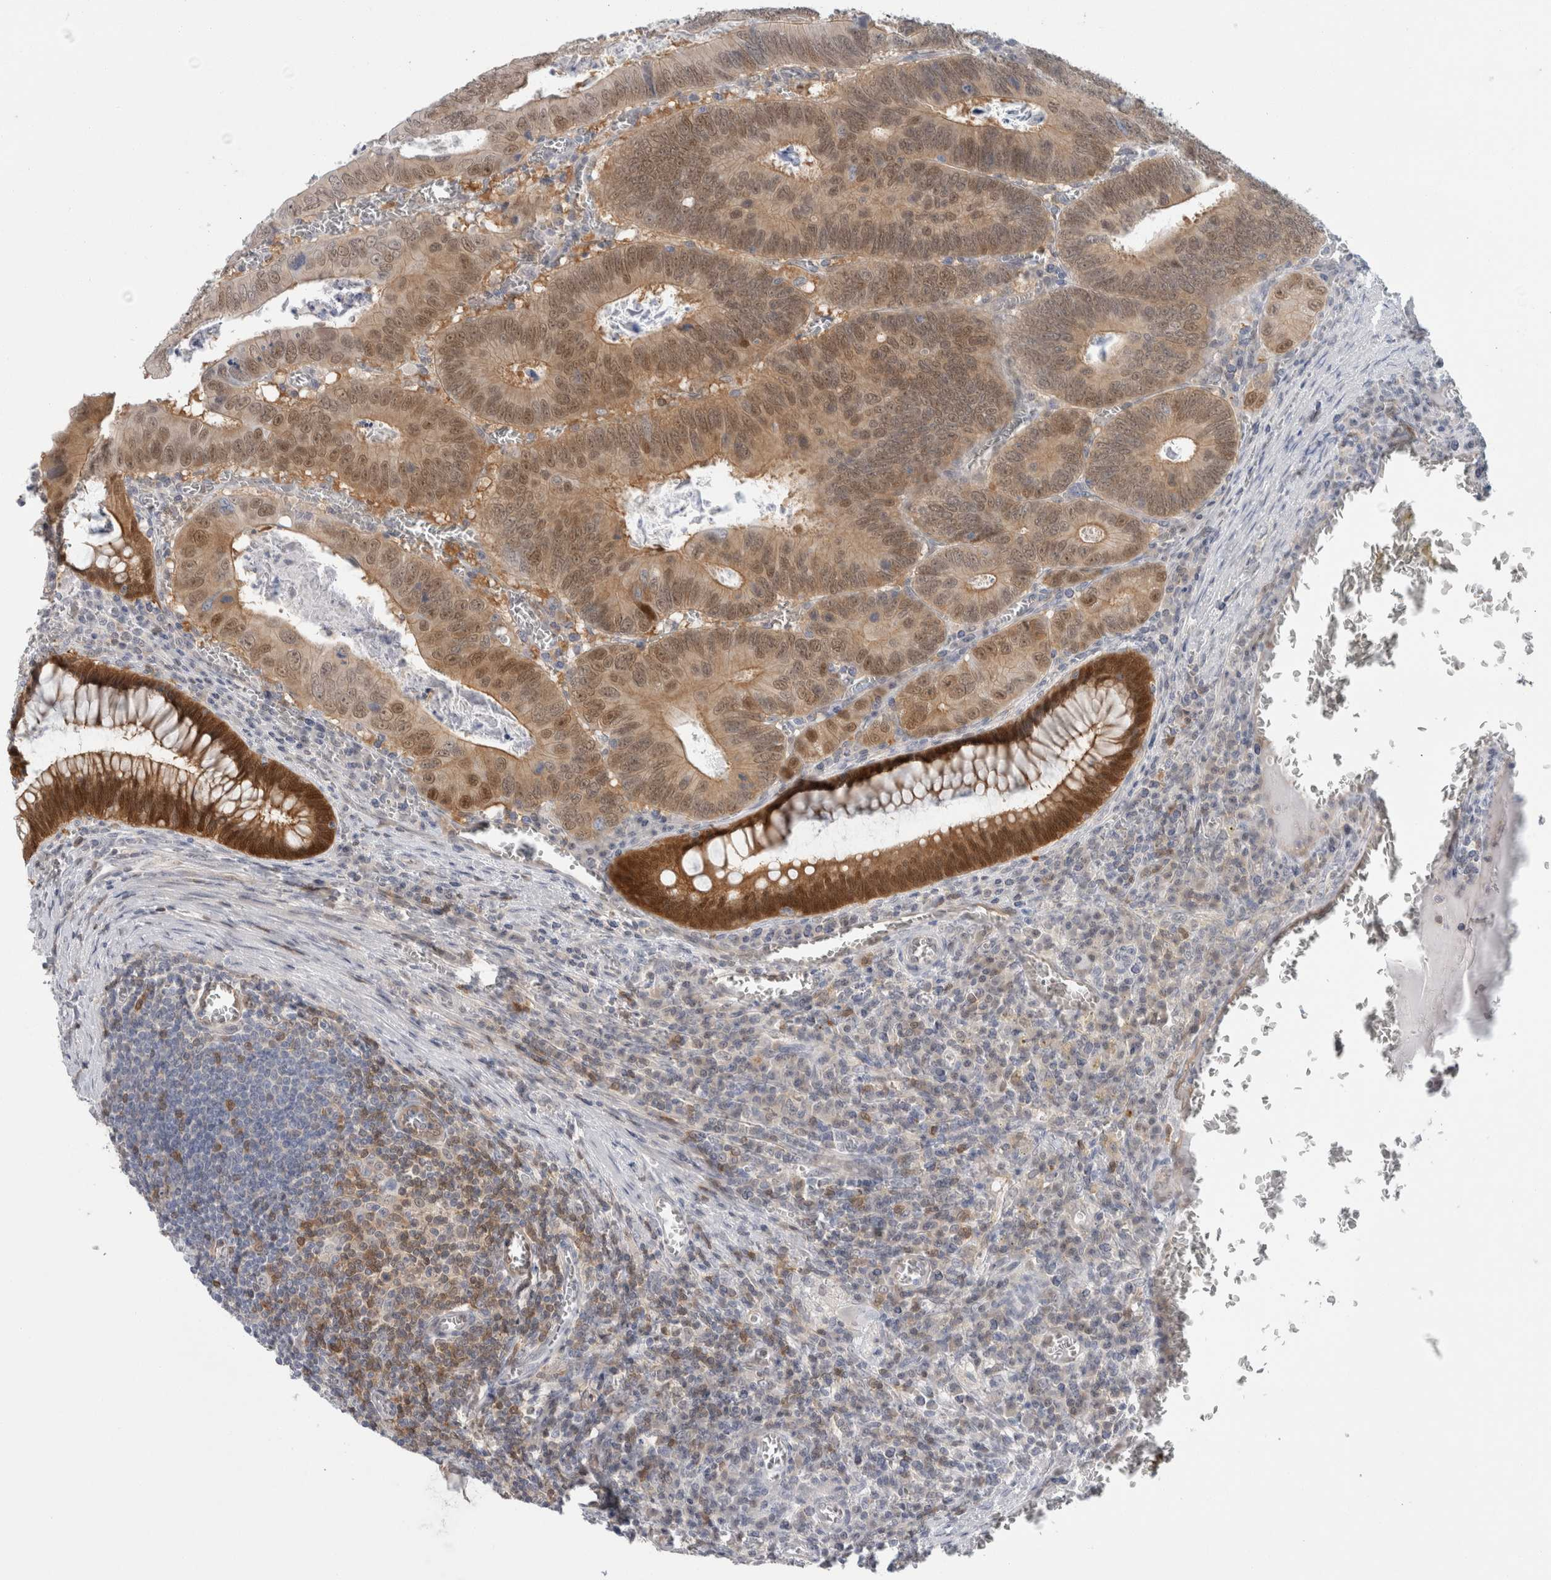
{"staining": {"intensity": "strong", "quantity": ">75%", "location": "cytoplasmic/membranous,nuclear"}, "tissue": "colorectal cancer", "cell_type": "Tumor cells", "image_type": "cancer", "snomed": [{"axis": "morphology", "description": "Inflammation, NOS"}, {"axis": "morphology", "description": "Adenocarcinoma, NOS"}, {"axis": "topography", "description": "Colon"}], "caption": "Human colorectal adenocarcinoma stained with a protein marker demonstrates strong staining in tumor cells.", "gene": "CASP6", "patient": {"sex": "male", "age": 72}}